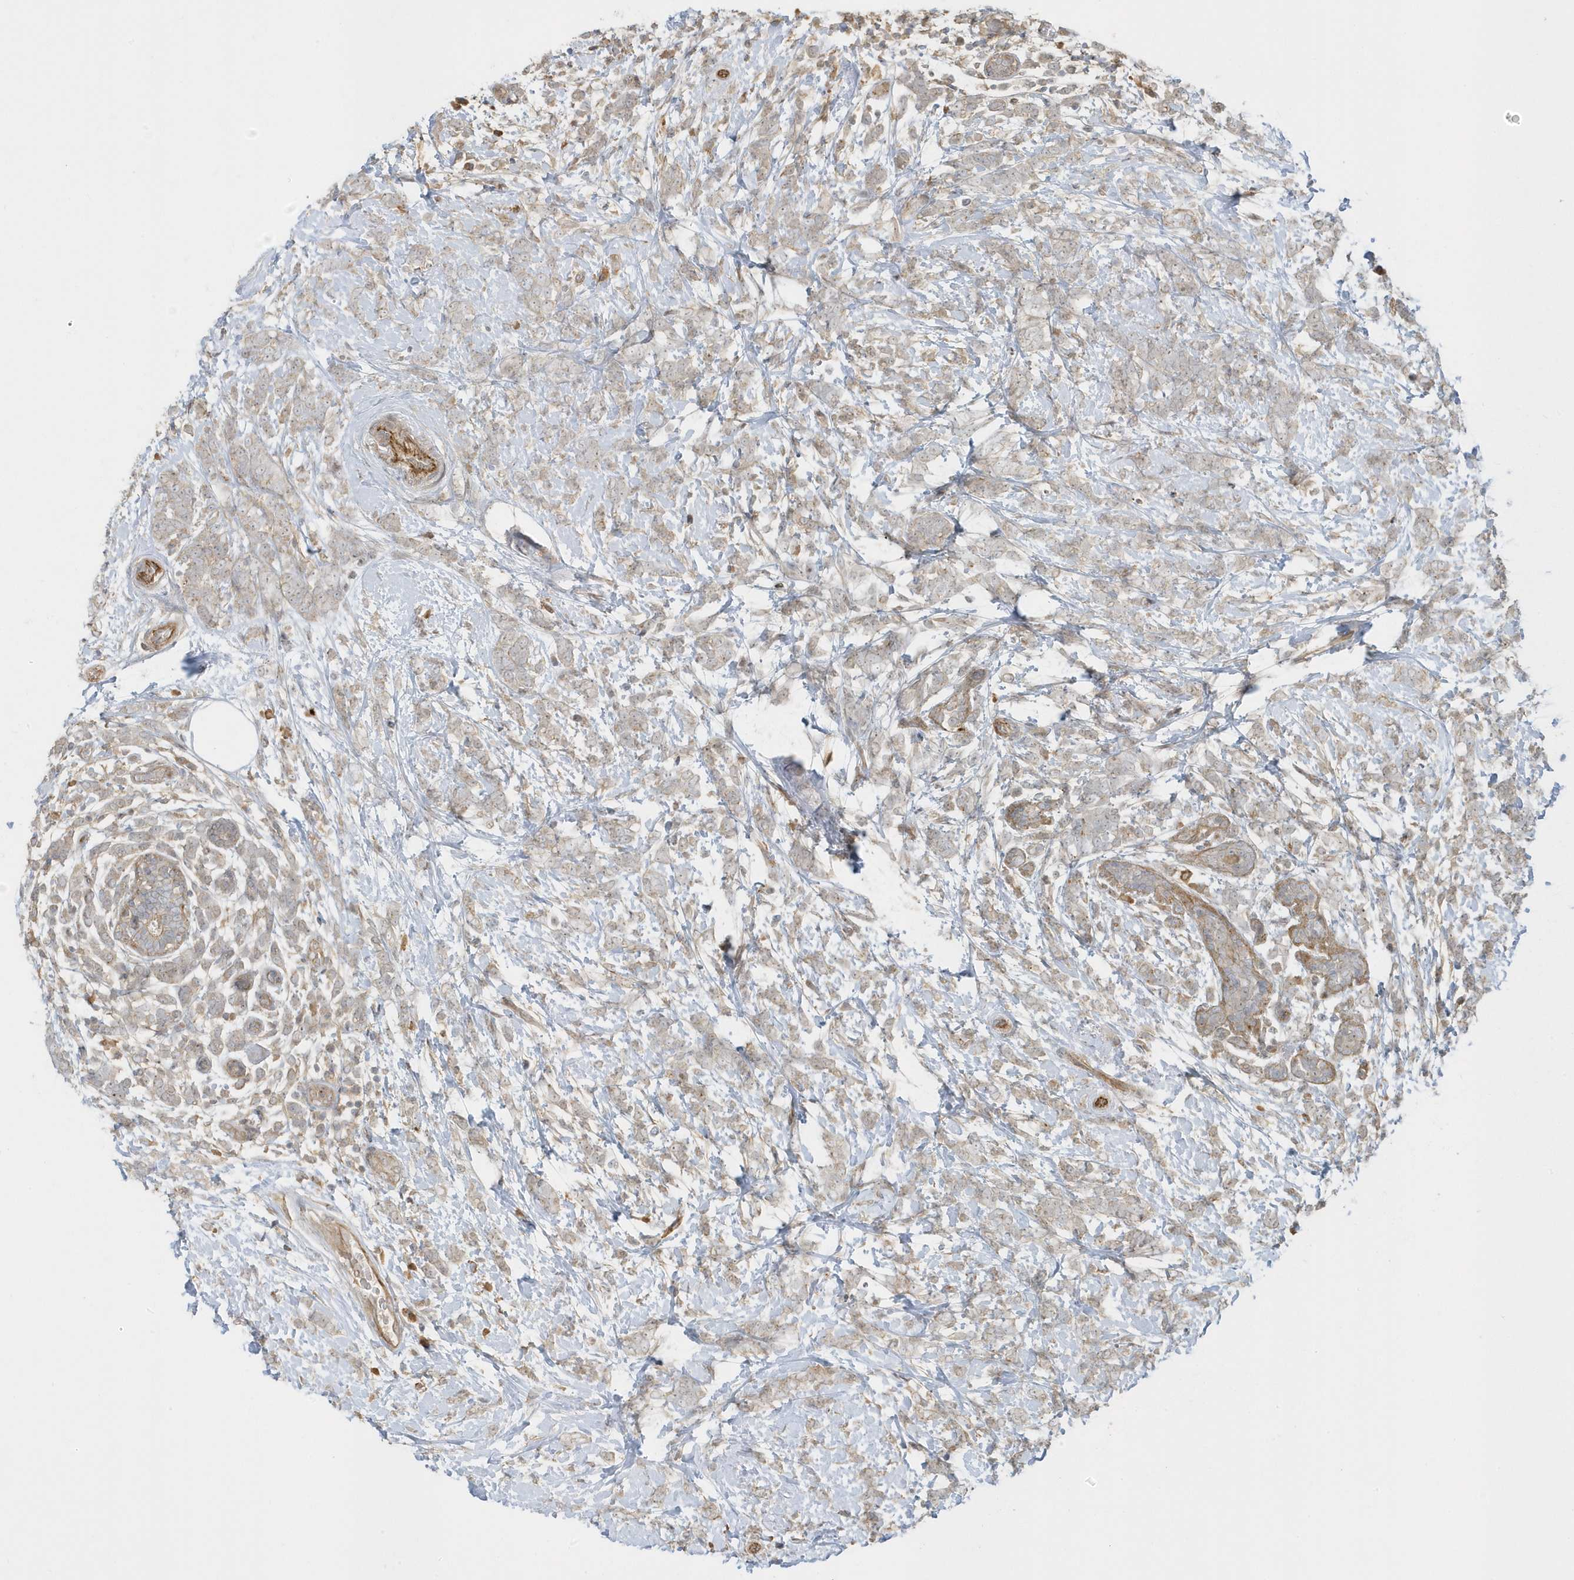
{"staining": {"intensity": "weak", "quantity": ">75%", "location": "cytoplasmic/membranous"}, "tissue": "breast cancer", "cell_type": "Tumor cells", "image_type": "cancer", "snomed": [{"axis": "morphology", "description": "Lobular carcinoma"}, {"axis": "topography", "description": "Breast"}], "caption": "A high-resolution micrograph shows IHC staining of breast lobular carcinoma, which reveals weak cytoplasmic/membranous expression in approximately >75% of tumor cells. (Stains: DAB (3,3'-diaminobenzidine) in brown, nuclei in blue, Microscopy: brightfield microscopy at high magnification).", "gene": "ZBTB8A", "patient": {"sex": "female", "age": 58}}